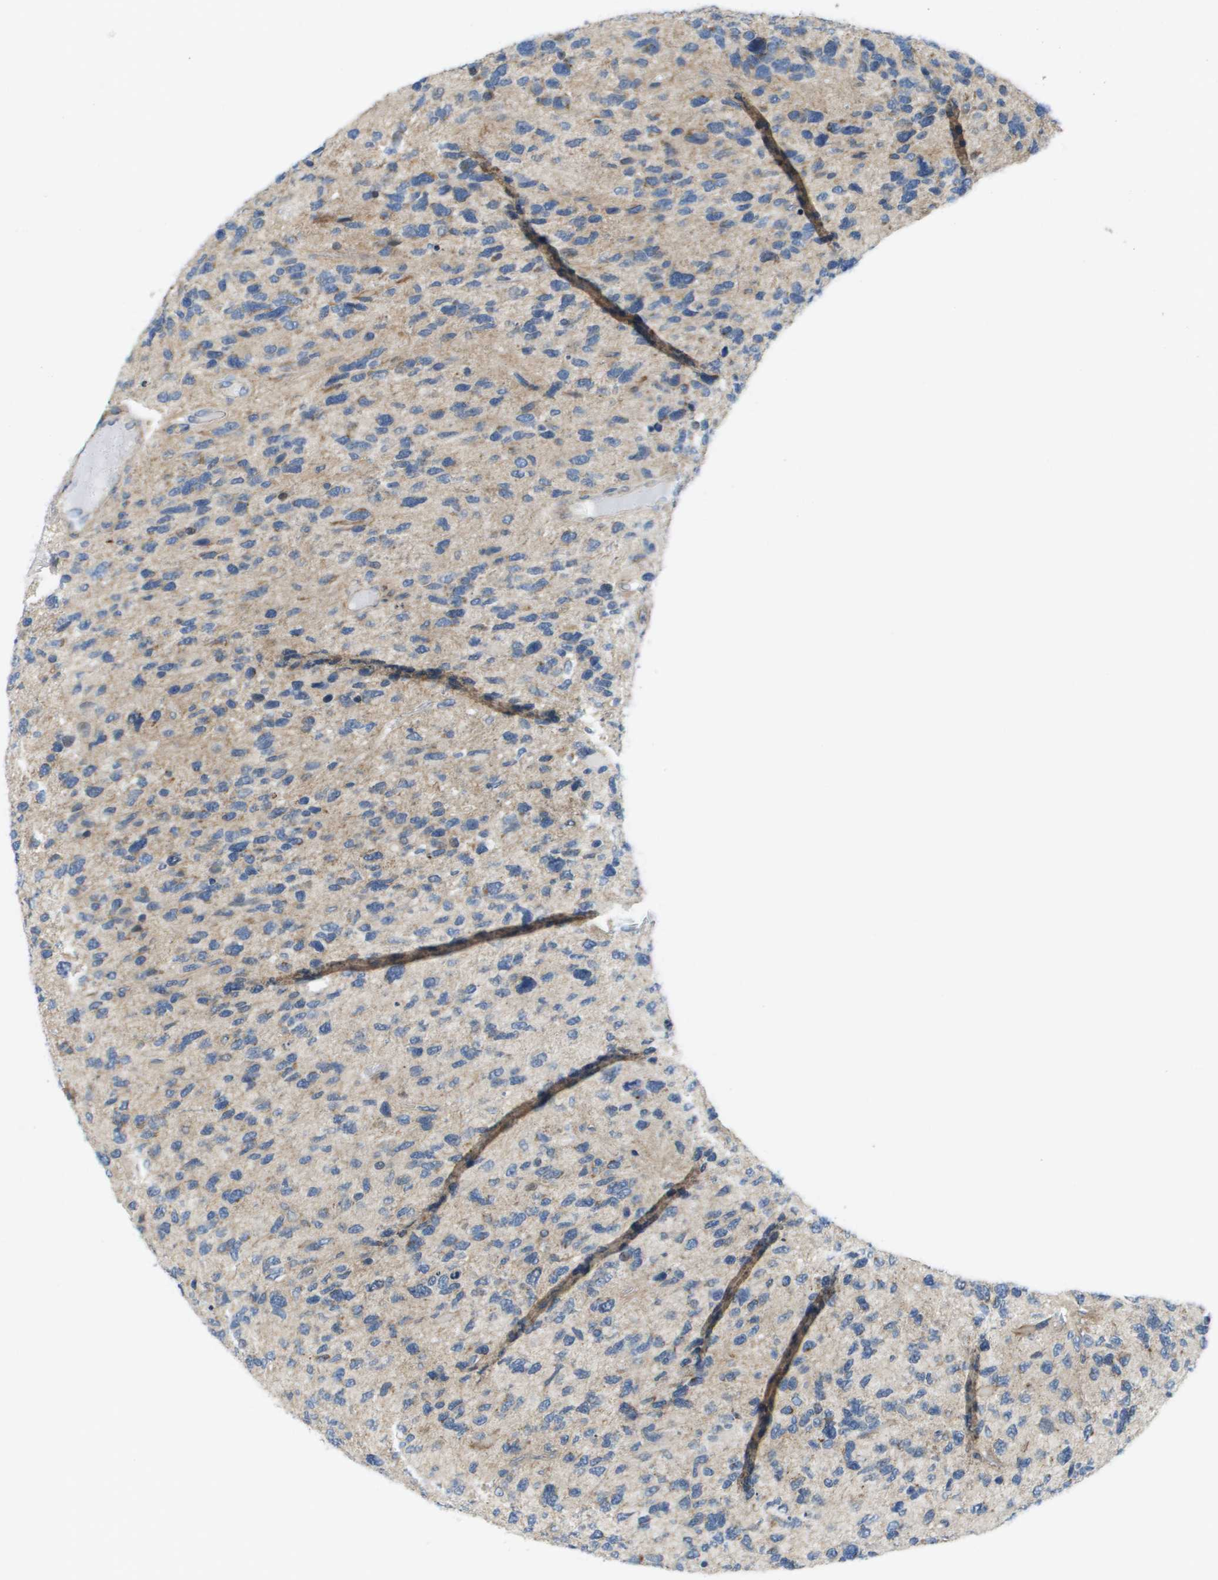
{"staining": {"intensity": "negative", "quantity": "none", "location": "none"}, "tissue": "glioma", "cell_type": "Tumor cells", "image_type": "cancer", "snomed": [{"axis": "morphology", "description": "Glioma, malignant, High grade"}, {"axis": "topography", "description": "Brain"}], "caption": "Immunohistochemical staining of human glioma displays no significant positivity in tumor cells.", "gene": "KRT23", "patient": {"sex": "female", "age": 58}}